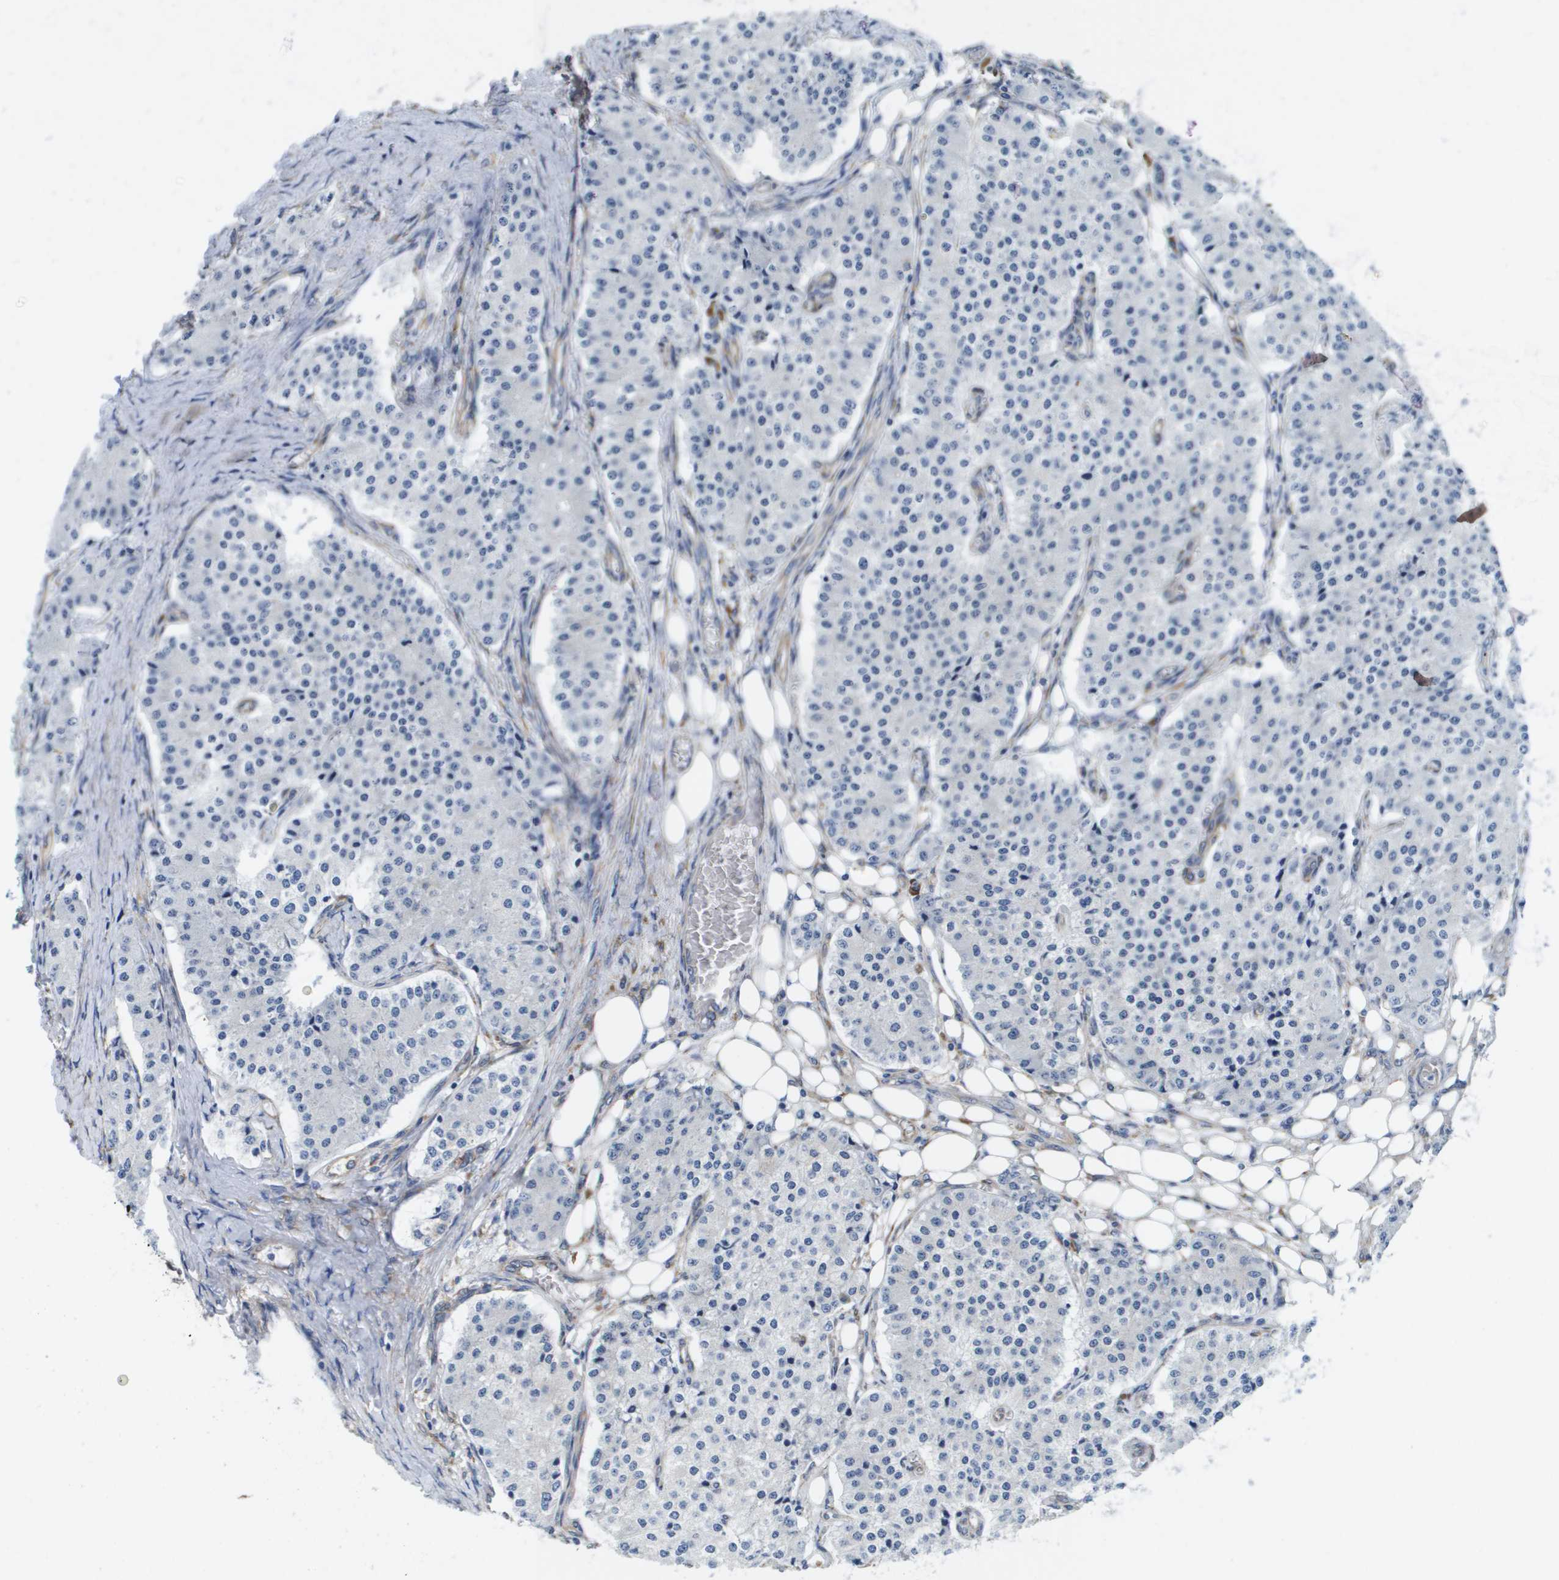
{"staining": {"intensity": "negative", "quantity": "none", "location": "none"}, "tissue": "carcinoid", "cell_type": "Tumor cells", "image_type": "cancer", "snomed": [{"axis": "morphology", "description": "Carcinoid, malignant, NOS"}, {"axis": "topography", "description": "Colon"}], "caption": "An image of human carcinoid is negative for staining in tumor cells.", "gene": "ST3GAL2", "patient": {"sex": "female", "age": 52}}